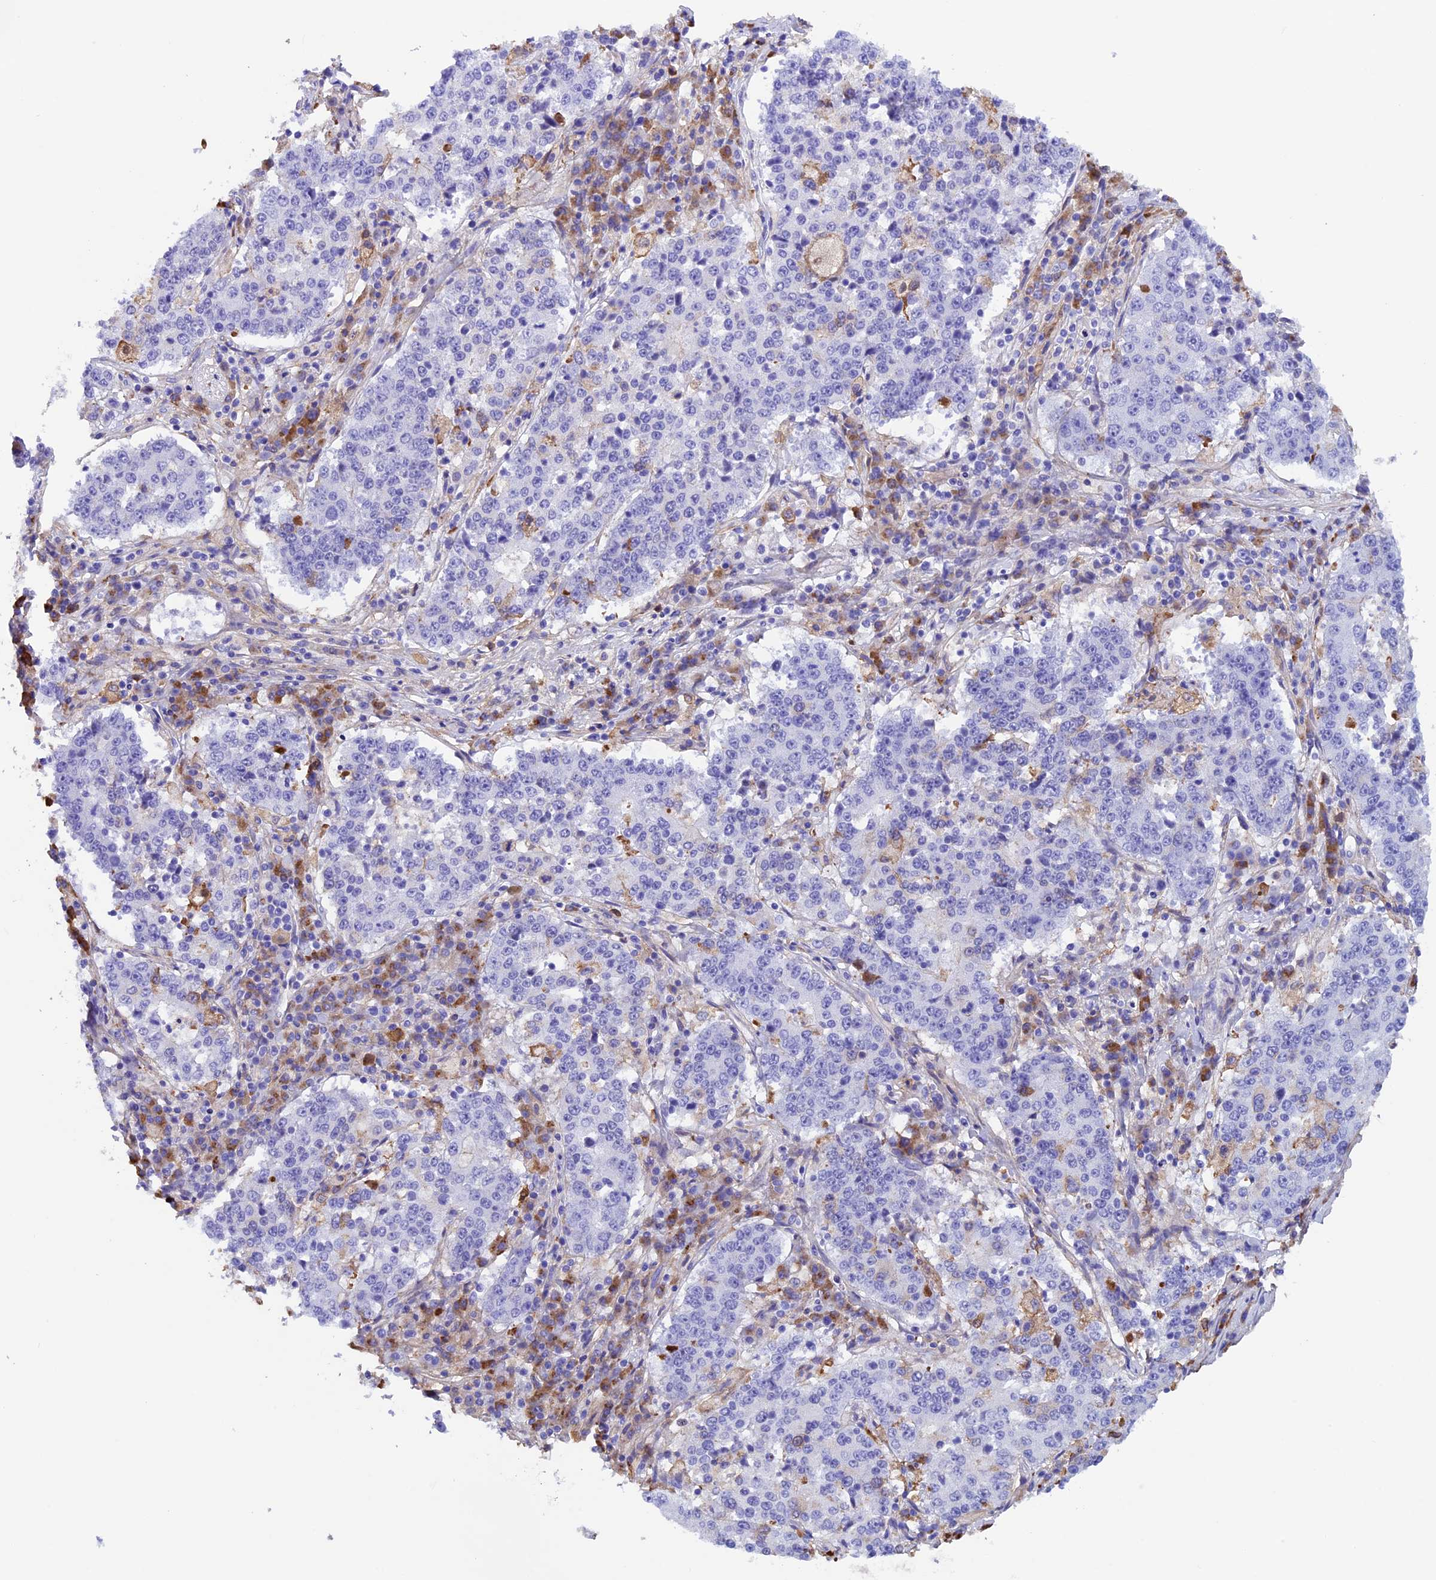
{"staining": {"intensity": "negative", "quantity": "none", "location": "none"}, "tissue": "stomach cancer", "cell_type": "Tumor cells", "image_type": "cancer", "snomed": [{"axis": "morphology", "description": "Adenocarcinoma, NOS"}, {"axis": "topography", "description": "Stomach"}], "caption": "Stomach cancer (adenocarcinoma) was stained to show a protein in brown. There is no significant staining in tumor cells. (IHC, brightfield microscopy, high magnification).", "gene": "IGSF6", "patient": {"sex": "male", "age": 59}}